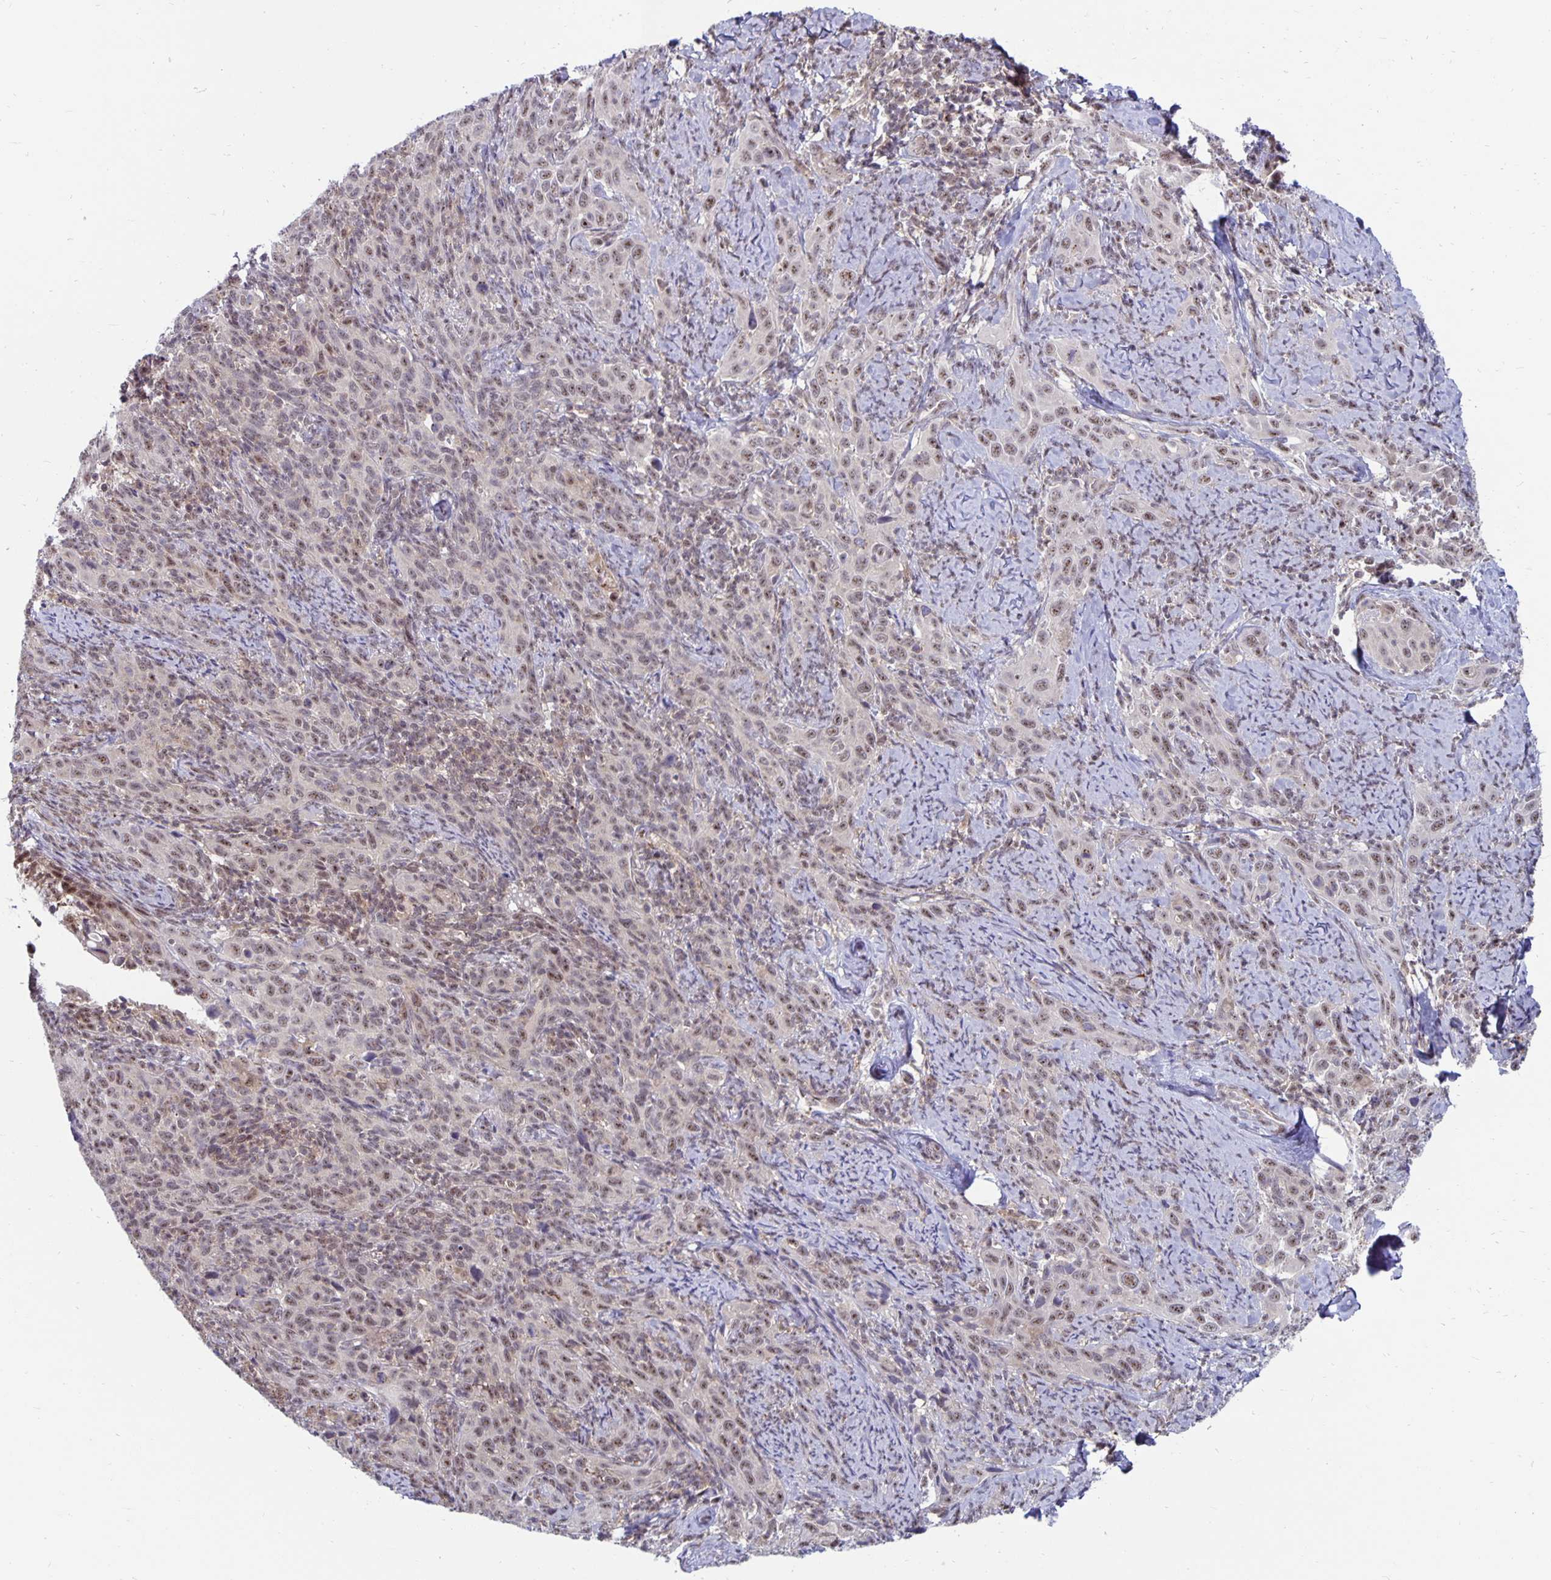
{"staining": {"intensity": "weak", "quantity": "25%-75%", "location": "nuclear"}, "tissue": "cervical cancer", "cell_type": "Tumor cells", "image_type": "cancer", "snomed": [{"axis": "morphology", "description": "Squamous cell carcinoma, NOS"}, {"axis": "topography", "description": "Cervix"}], "caption": "Brown immunohistochemical staining in cervical squamous cell carcinoma reveals weak nuclear staining in approximately 25%-75% of tumor cells.", "gene": "EXOC6B", "patient": {"sex": "female", "age": 51}}